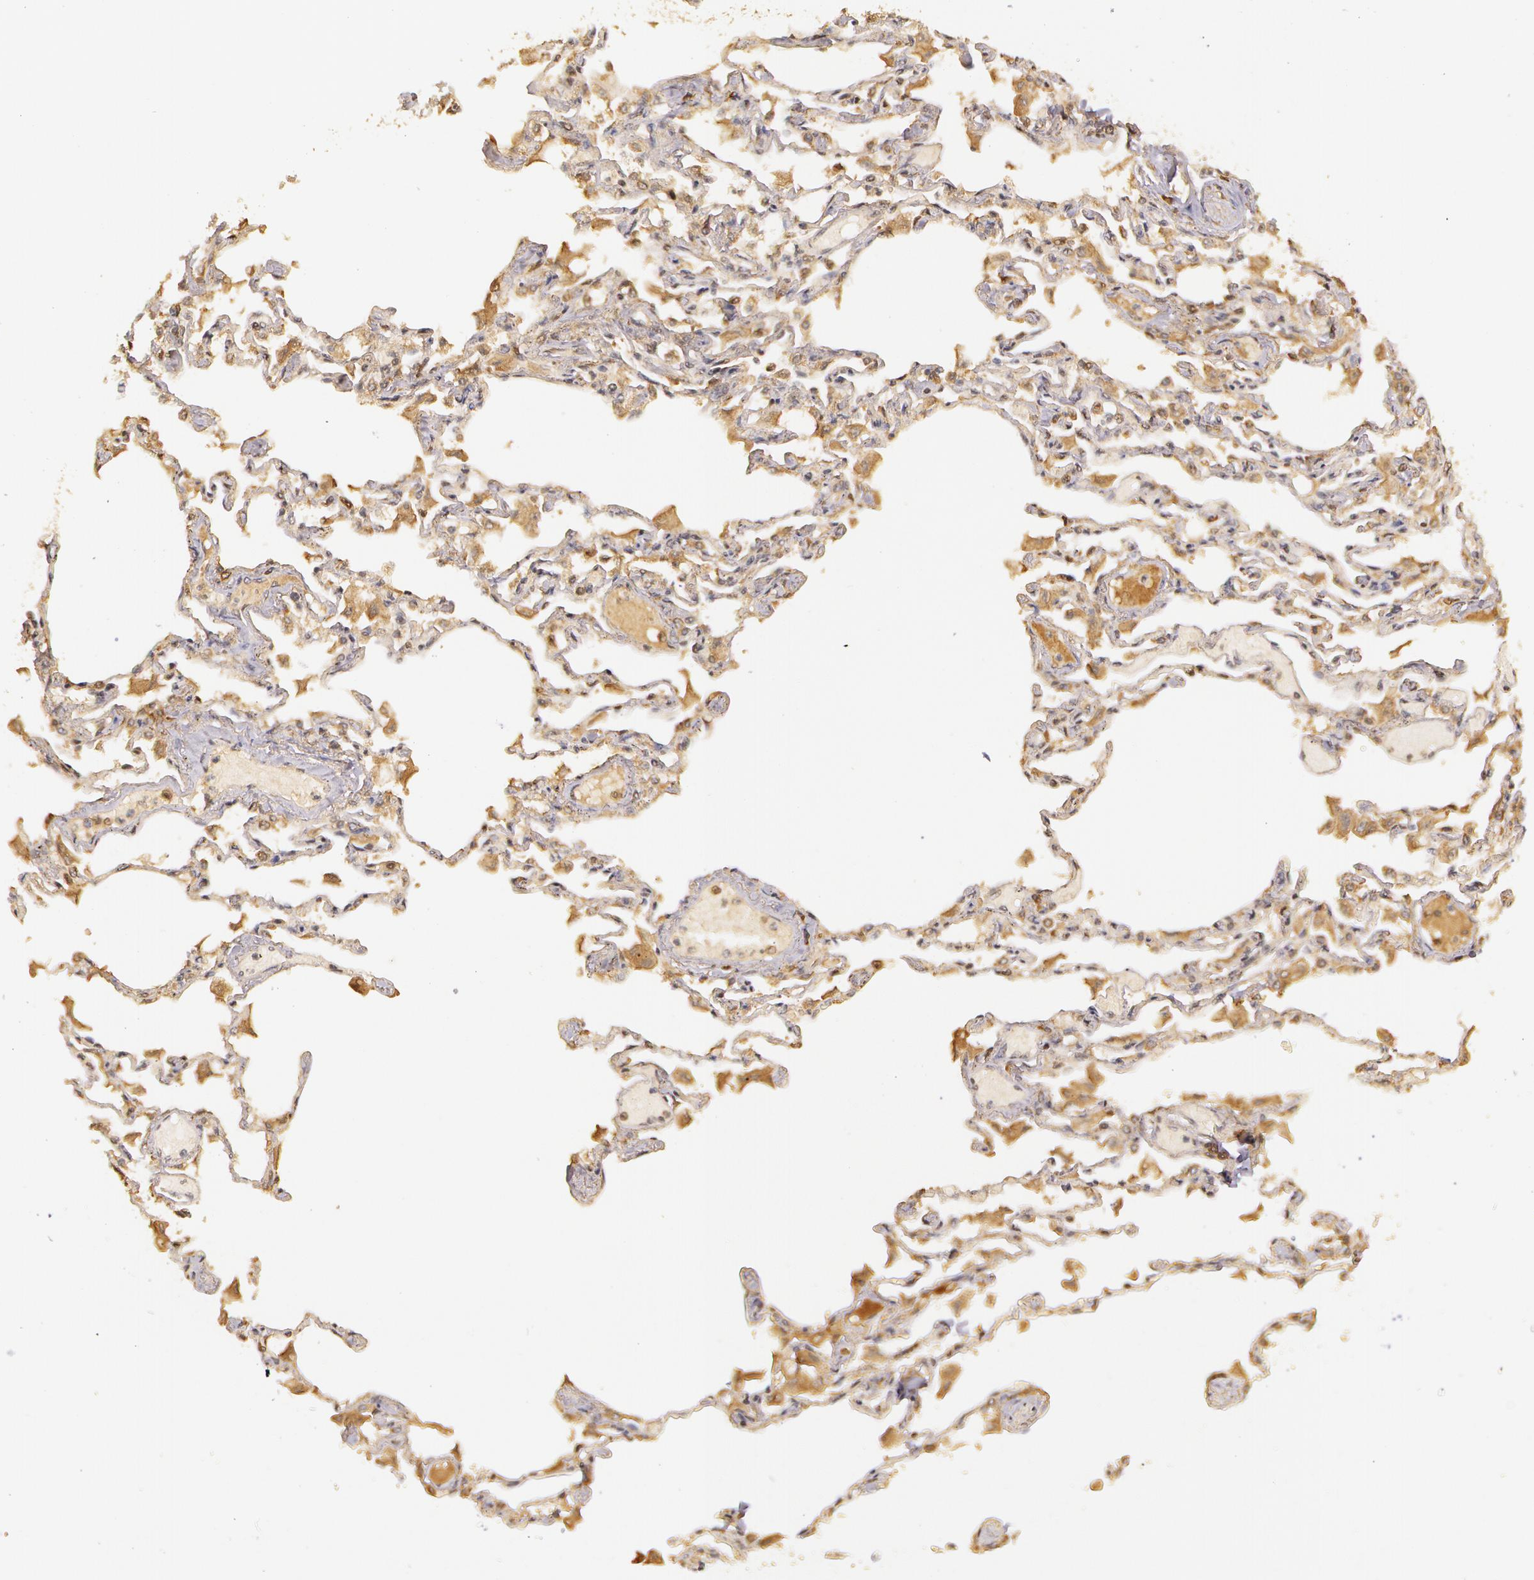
{"staining": {"intensity": "weak", "quantity": "25%-75%", "location": "cytoplasmic/membranous"}, "tissue": "adipose tissue", "cell_type": "Adipocytes", "image_type": "normal", "snomed": [{"axis": "morphology", "description": "Normal tissue, NOS"}, {"axis": "topography", "description": "Bronchus"}, {"axis": "topography", "description": "Lung"}], "caption": "Immunohistochemistry (IHC) image of benign adipose tissue stained for a protein (brown), which demonstrates low levels of weak cytoplasmic/membranous staining in about 25%-75% of adipocytes.", "gene": "ASCC2", "patient": {"sex": "female", "age": 49}}